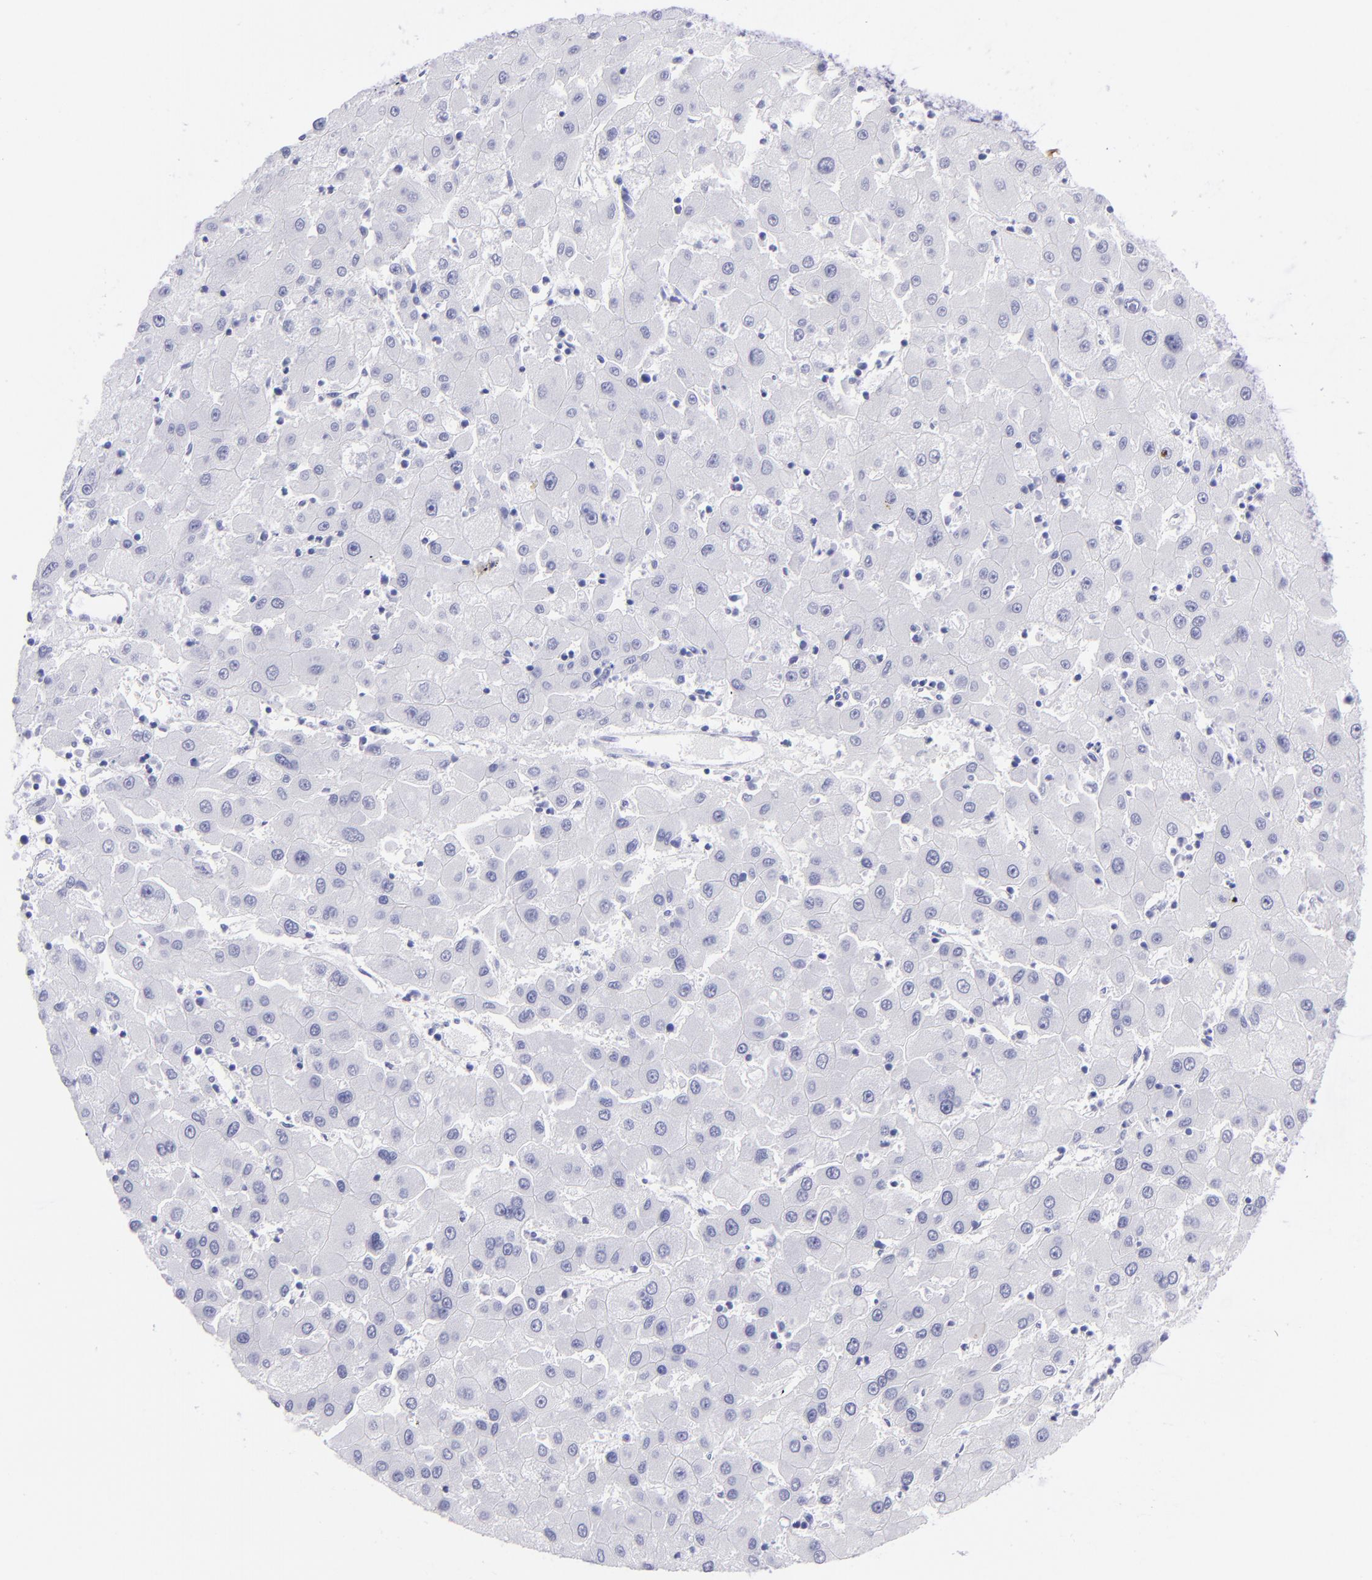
{"staining": {"intensity": "negative", "quantity": "none", "location": "none"}, "tissue": "liver cancer", "cell_type": "Tumor cells", "image_type": "cancer", "snomed": [{"axis": "morphology", "description": "Carcinoma, Hepatocellular, NOS"}, {"axis": "topography", "description": "Liver"}], "caption": "There is no significant expression in tumor cells of liver cancer.", "gene": "PIP", "patient": {"sex": "male", "age": 72}}